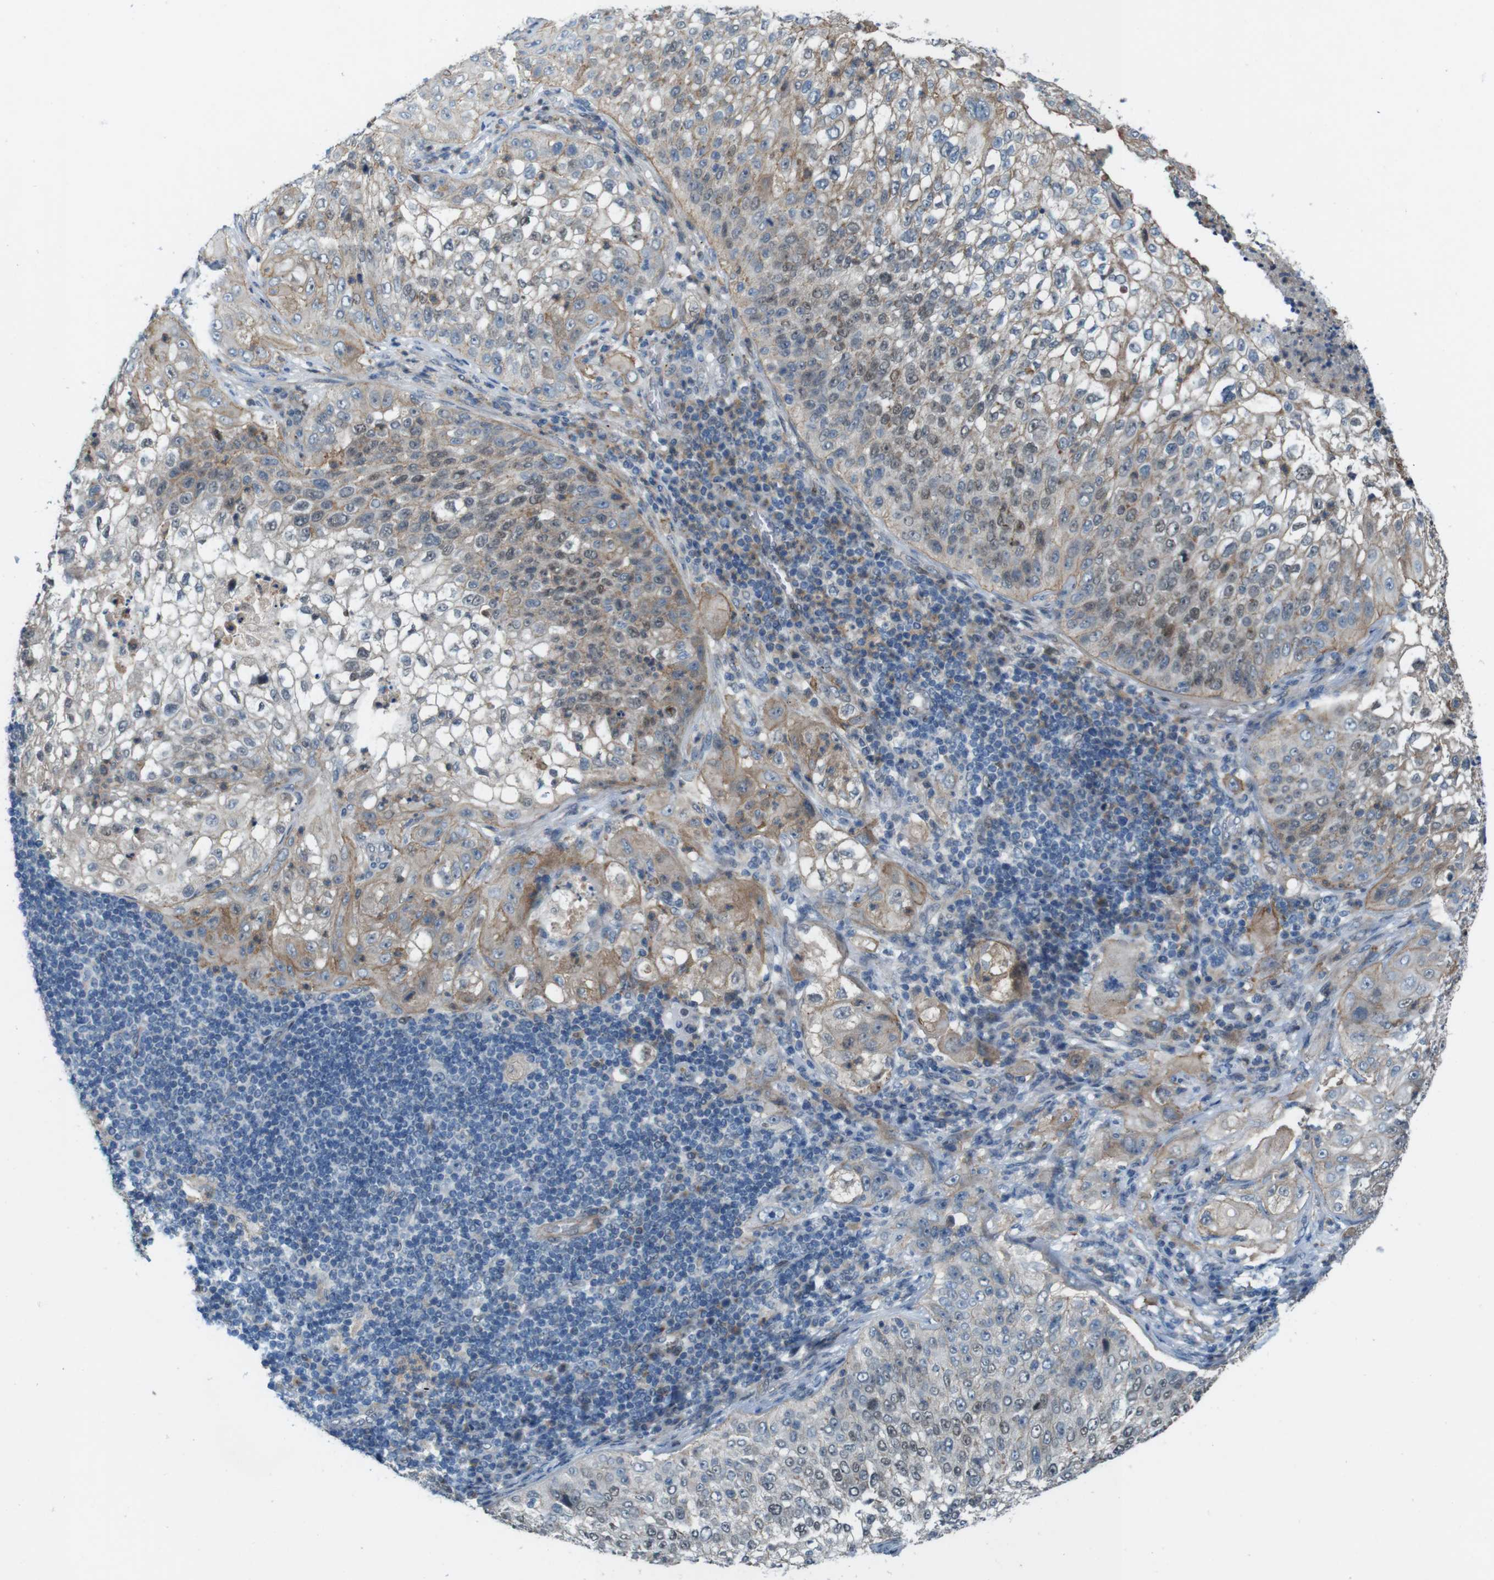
{"staining": {"intensity": "weak", "quantity": ">75%", "location": "cytoplasmic/membranous,nuclear"}, "tissue": "lung cancer", "cell_type": "Tumor cells", "image_type": "cancer", "snomed": [{"axis": "morphology", "description": "Inflammation, NOS"}, {"axis": "morphology", "description": "Squamous cell carcinoma, NOS"}, {"axis": "topography", "description": "Lymph node"}, {"axis": "topography", "description": "Soft tissue"}, {"axis": "topography", "description": "Lung"}], "caption": "Immunohistochemistry micrograph of lung cancer stained for a protein (brown), which shows low levels of weak cytoplasmic/membranous and nuclear staining in approximately >75% of tumor cells.", "gene": "SKI", "patient": {"sex": "male", "age": 66}}